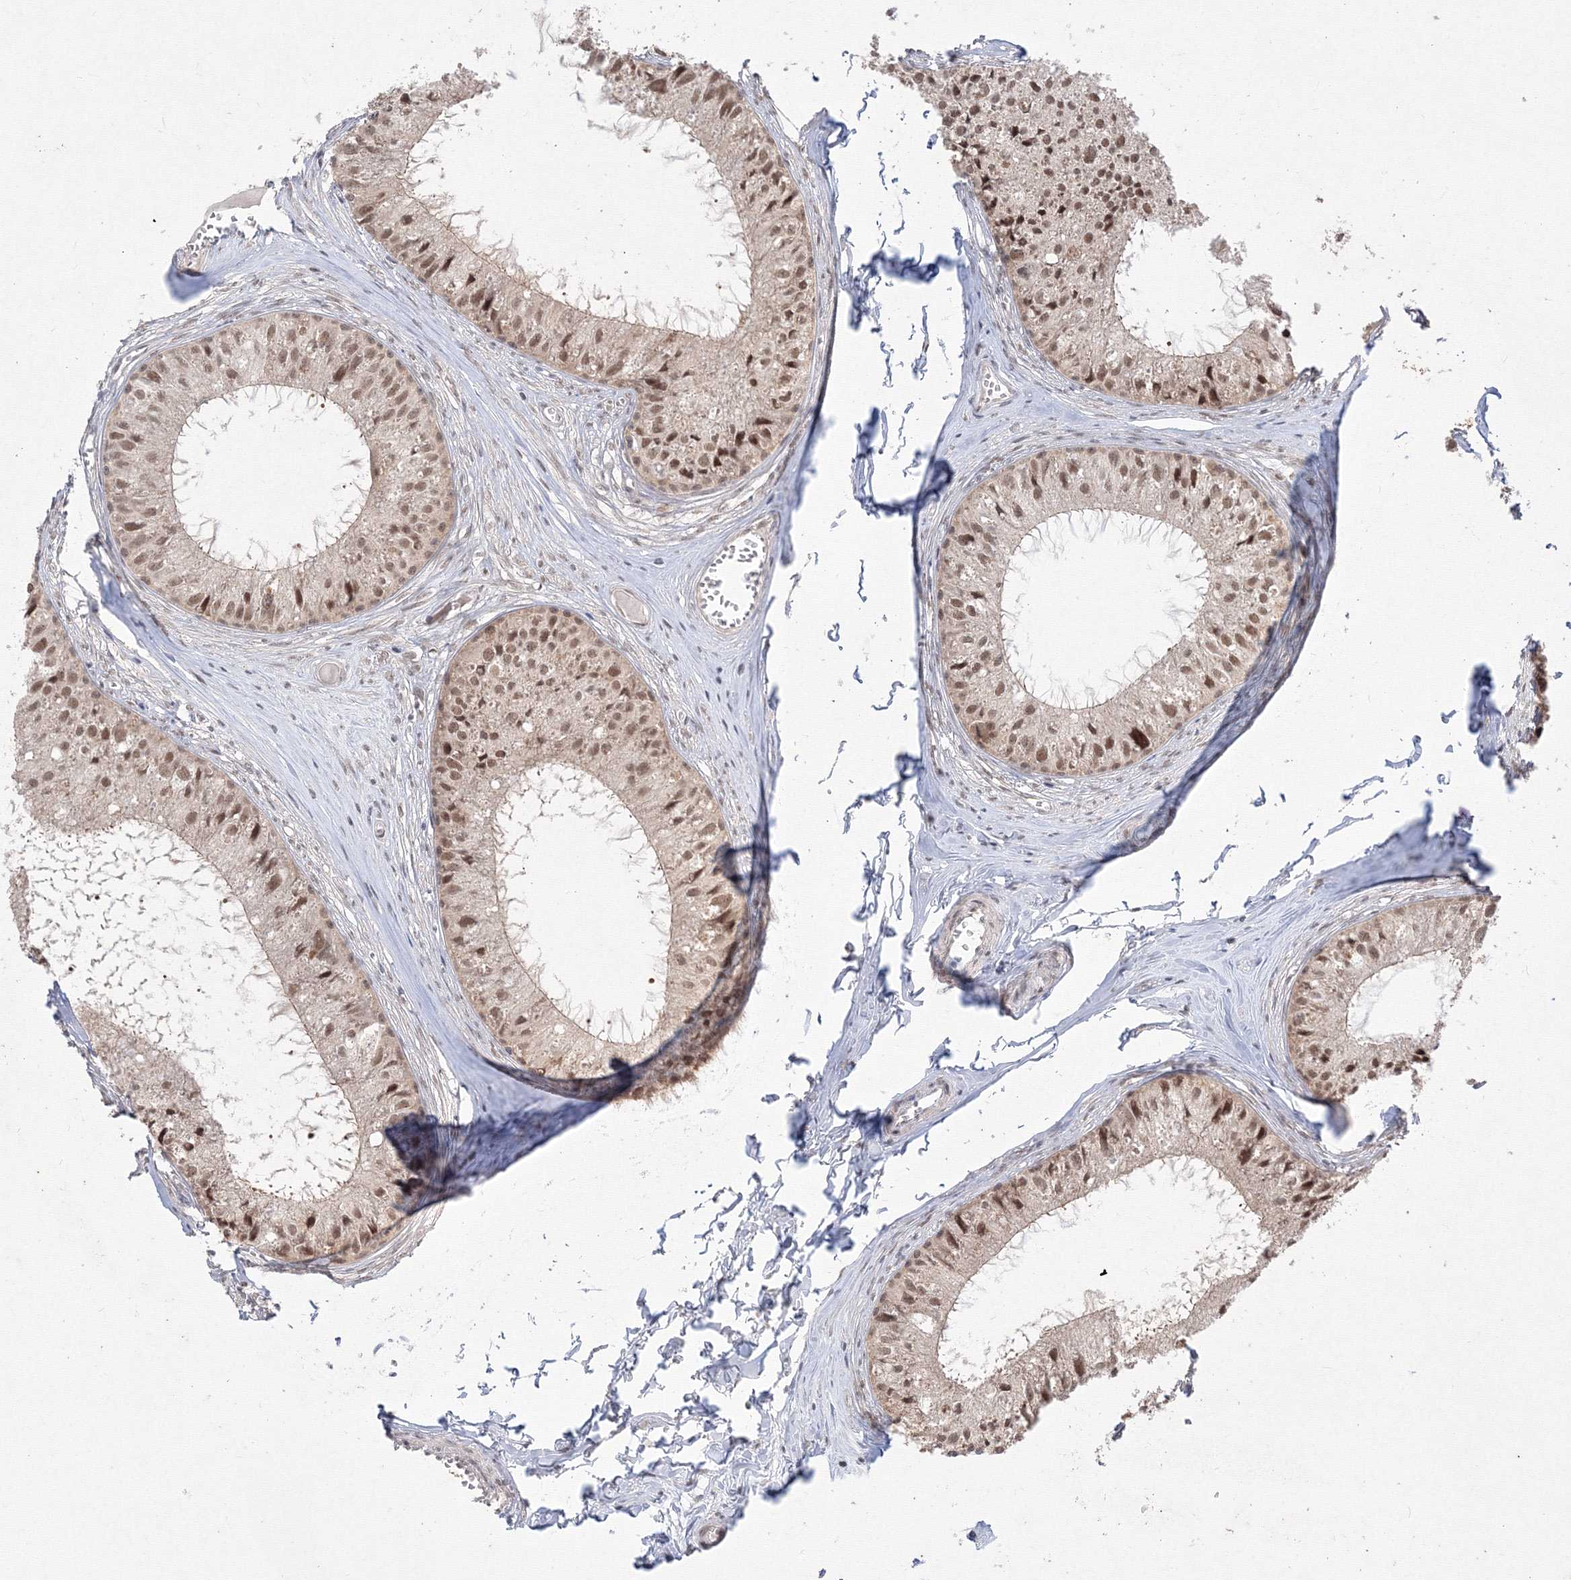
{"staining": {"intensity": "moderate", "quantity": ">75%", "location": "nuclear"}, "tissue": "epididymis", "cell_type": "Glandular cells", "image_type": "normal", "snomed": [{"axis": "morphology", "description": "Normal tissue, NOS"}, {"axis": "topography", "description": "Epididymis"}], "caption": "Immunohistochemistry (IHC) image of normal epididymis: human epididymis stained using immunohistochemistry (IHC) shows medium levels of moderate protein expression localized specifically in the nuclear of glandular cells, appearing as a nuclear brown color.", "gene": "COPS4", "patient": {"sex": "male", "age": 36}}